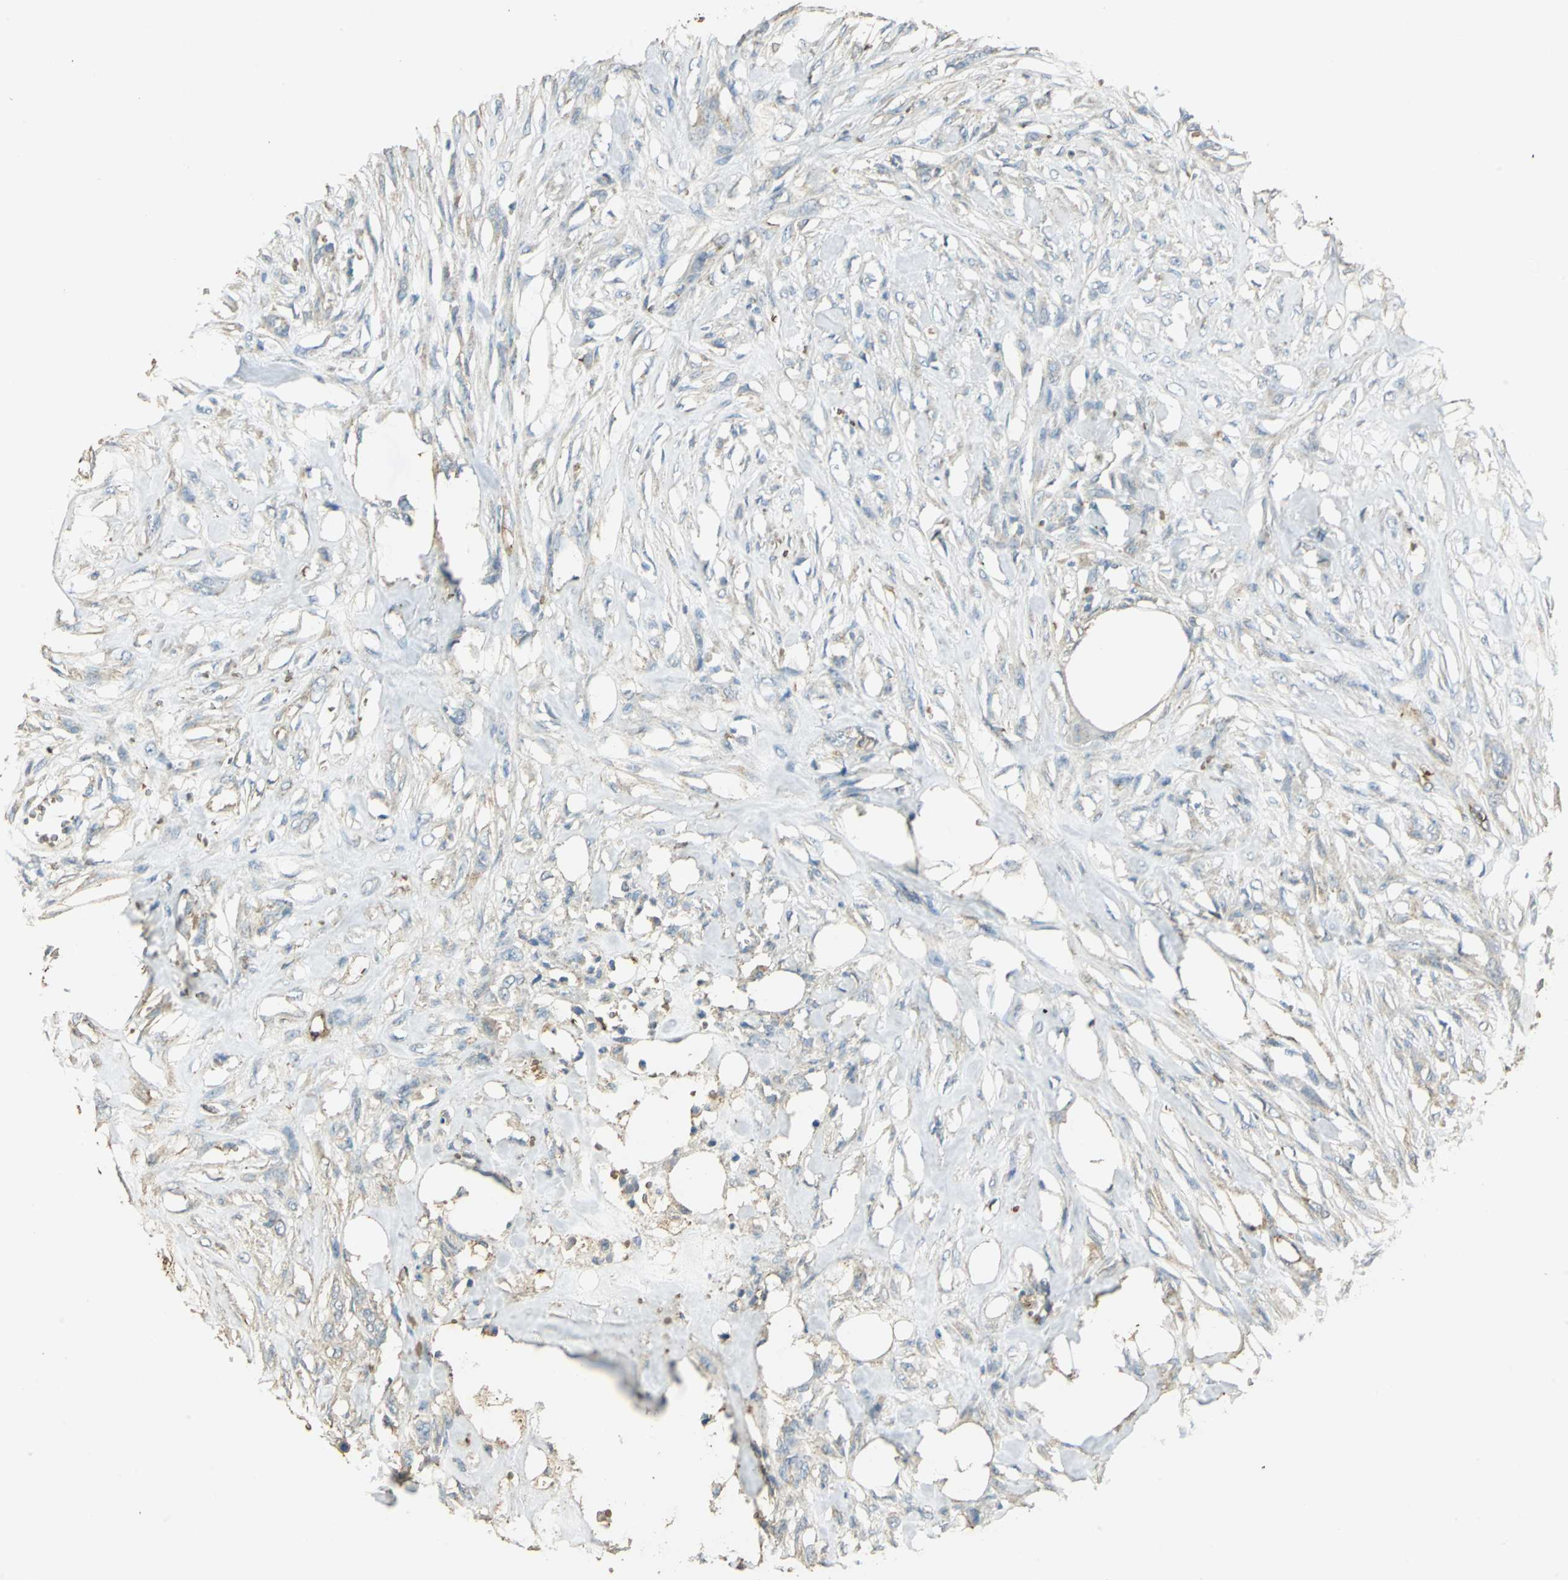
{"staining": {"intensity": "negative", "quantity": "none", "location": "none"}, "tissue": "skin cancer", "cell_type": "Tumor cells", "image_type": "cancer", "snomed": [{"axis": "morphology", "description": "Normal tissue, NOS"}, {"axis": "morphology", "description": "Squamous cell carcinoma, NOS"}, {"axis": "topography", "description": "Skin"}], "caption": "Squamous cell carcinoma (skin) stained for a protein using immunohistochemistry exhibits no positivity tumor cells.", "gene": "TRAPPC2", "patient": {"sex": "female", "age": 59}}